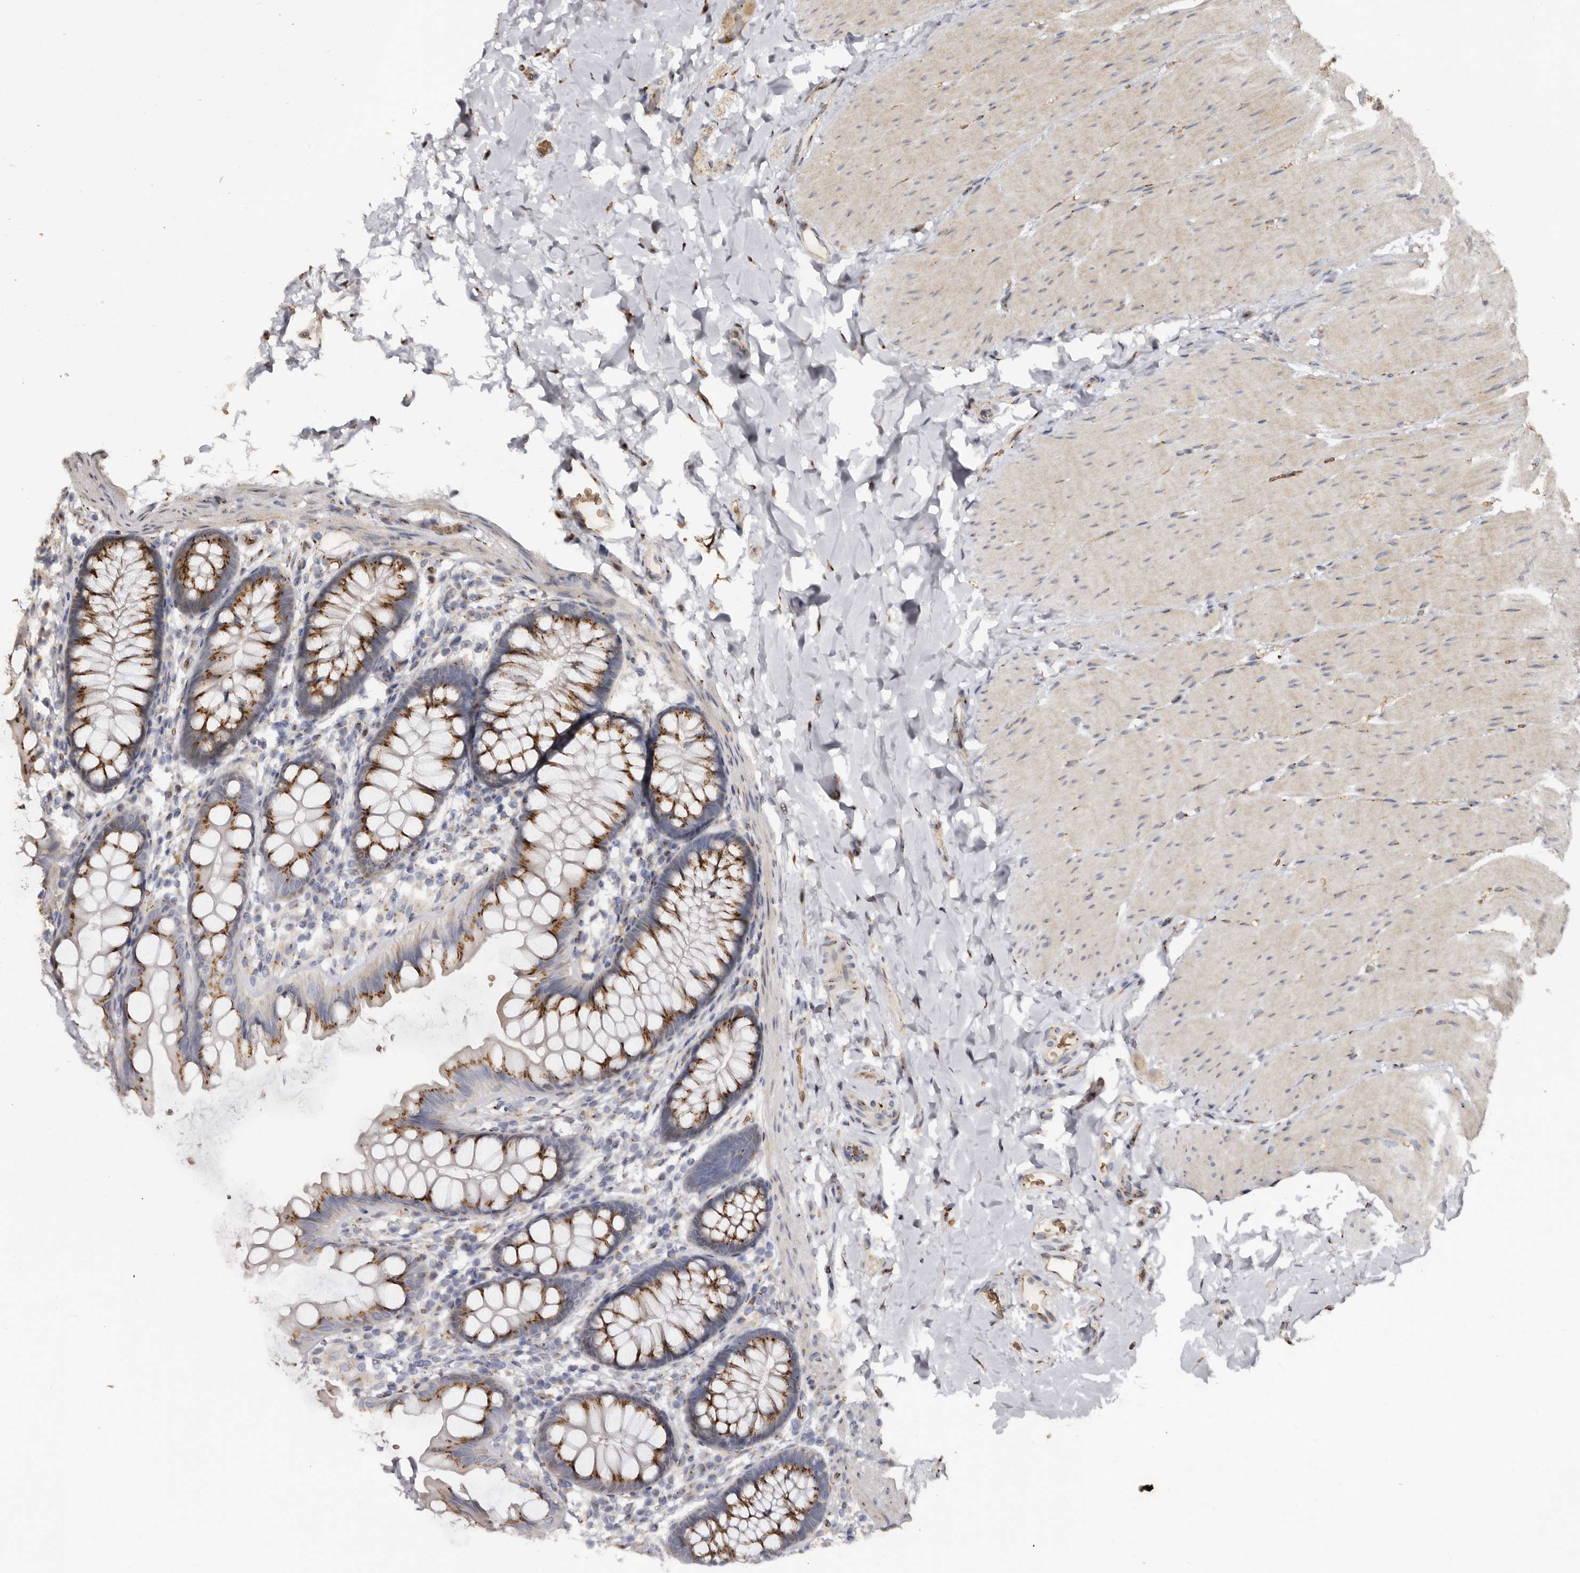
{"staining": {"intensity": "weak", "quantity": "25%-75%", "location": "cytoplasmic/membranous"}, "tissue": "colon", "cell_type": "Endothelial cells", "image_type": "normal", "snomed": [{"axis": "morphology", "description": "Normal tissue, NOS"}, {"axis": "topography", "description": "Colon"}], "caption": "Endothelial cells reveal weak cytoplasmic/membranous staining in approximately 25%-75% of cells in benign colon.", "gene": "ENTREP1", "patient": {"sex": "female", "age": 62}}